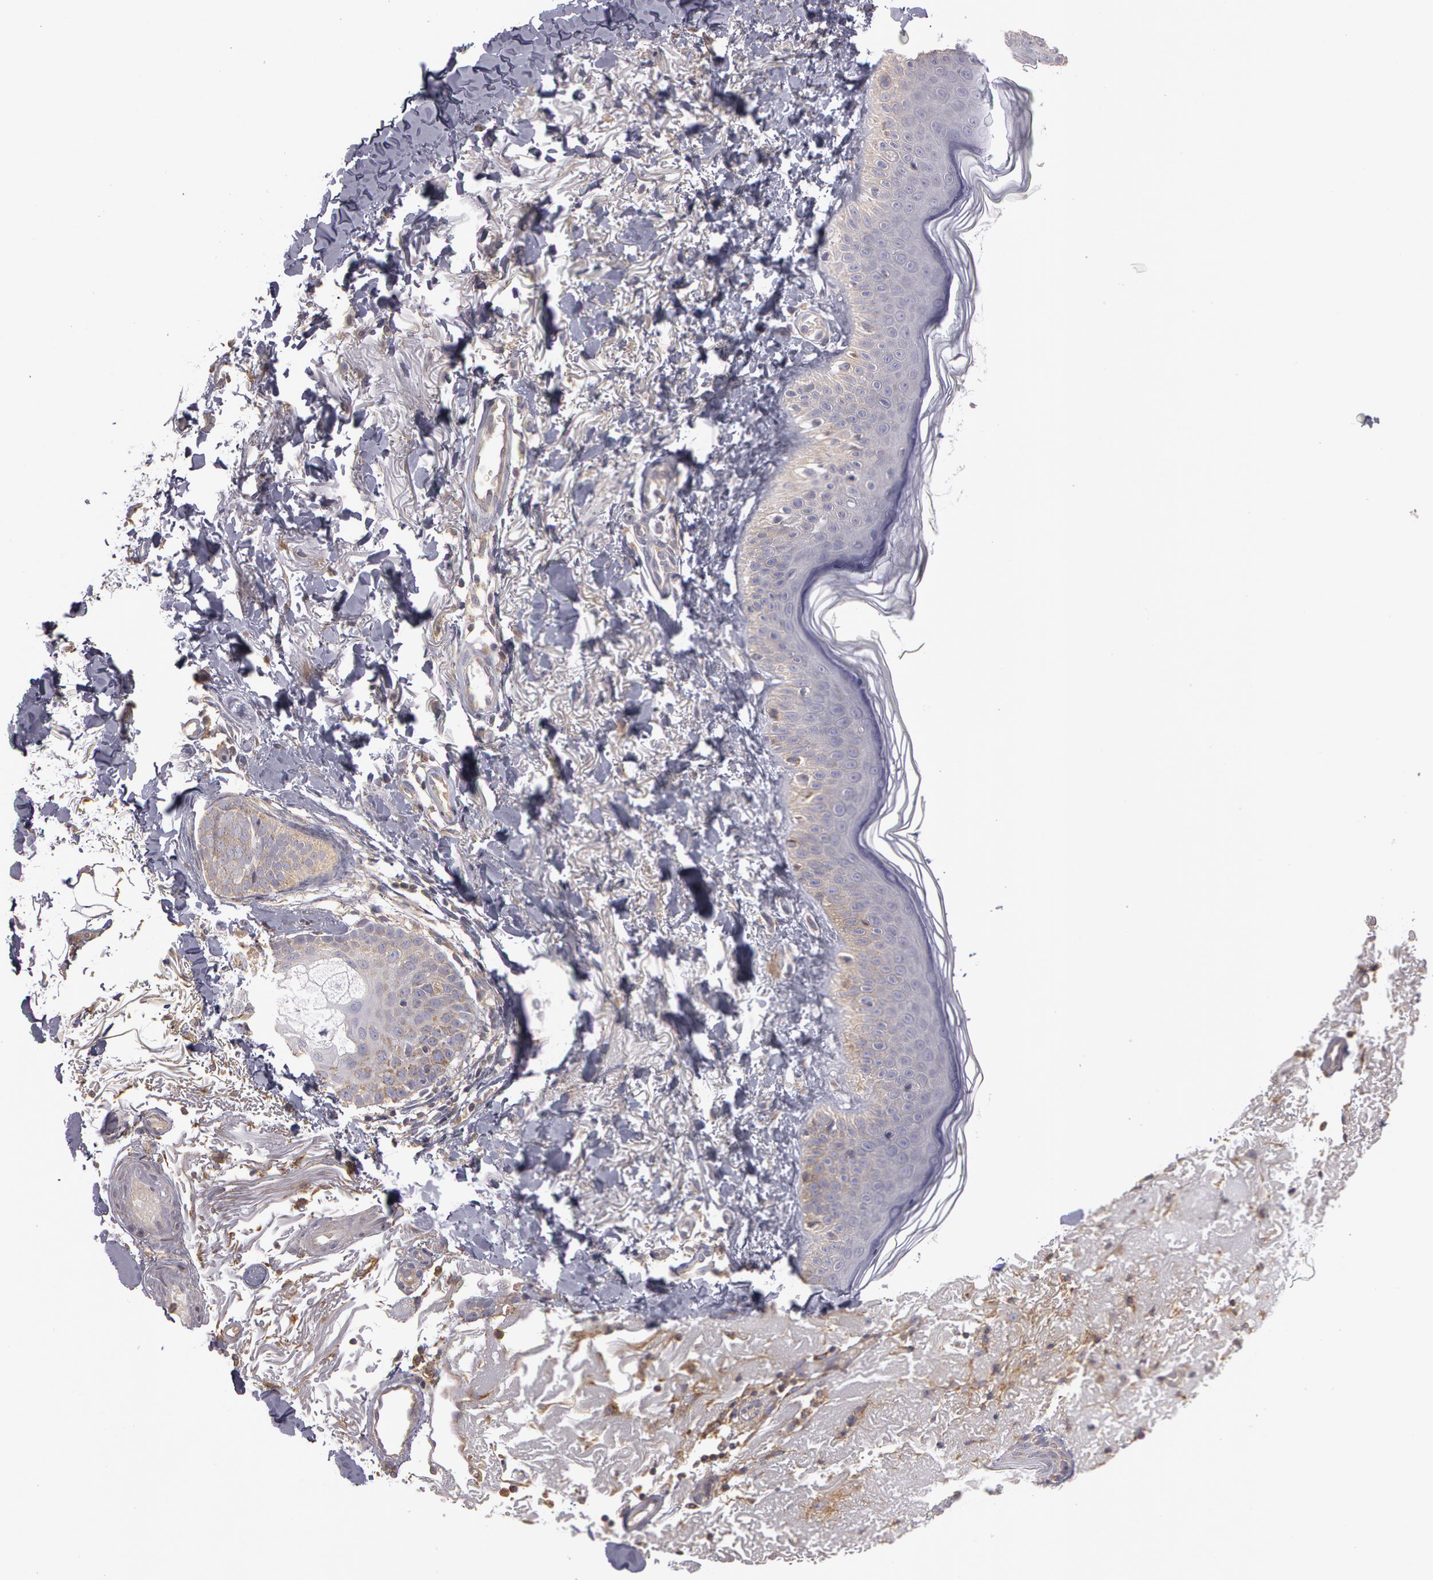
{"staining": {"intensity": "negative", "quantity": "none", "location": "none"}, "tissue": "skin", "cell_type": "Fibroblasts", "image_type": "normal", "snomed": [{"axis": "morphology", "description": "Normal tissue, NOS"}, {"axis": "morphology", "description": "Neoplasm, benign, NOS"}, {"axis": "topography", "description": "Skin"}], "caption": "A high-resolution histopathology image shows immunohistochemistry (IHC) staining of unremarkable skin, which reveals no significant positivity in fibroblasts. The staining was performed using DAB (3,3'-diaminobenzidine) to visualize the protein expression in brown, while the nuclei were stained in blue with hematoxylin (Magnification: 20x).", "gene": "NEK9", "patient": {"sex": "female", "age": 53}}